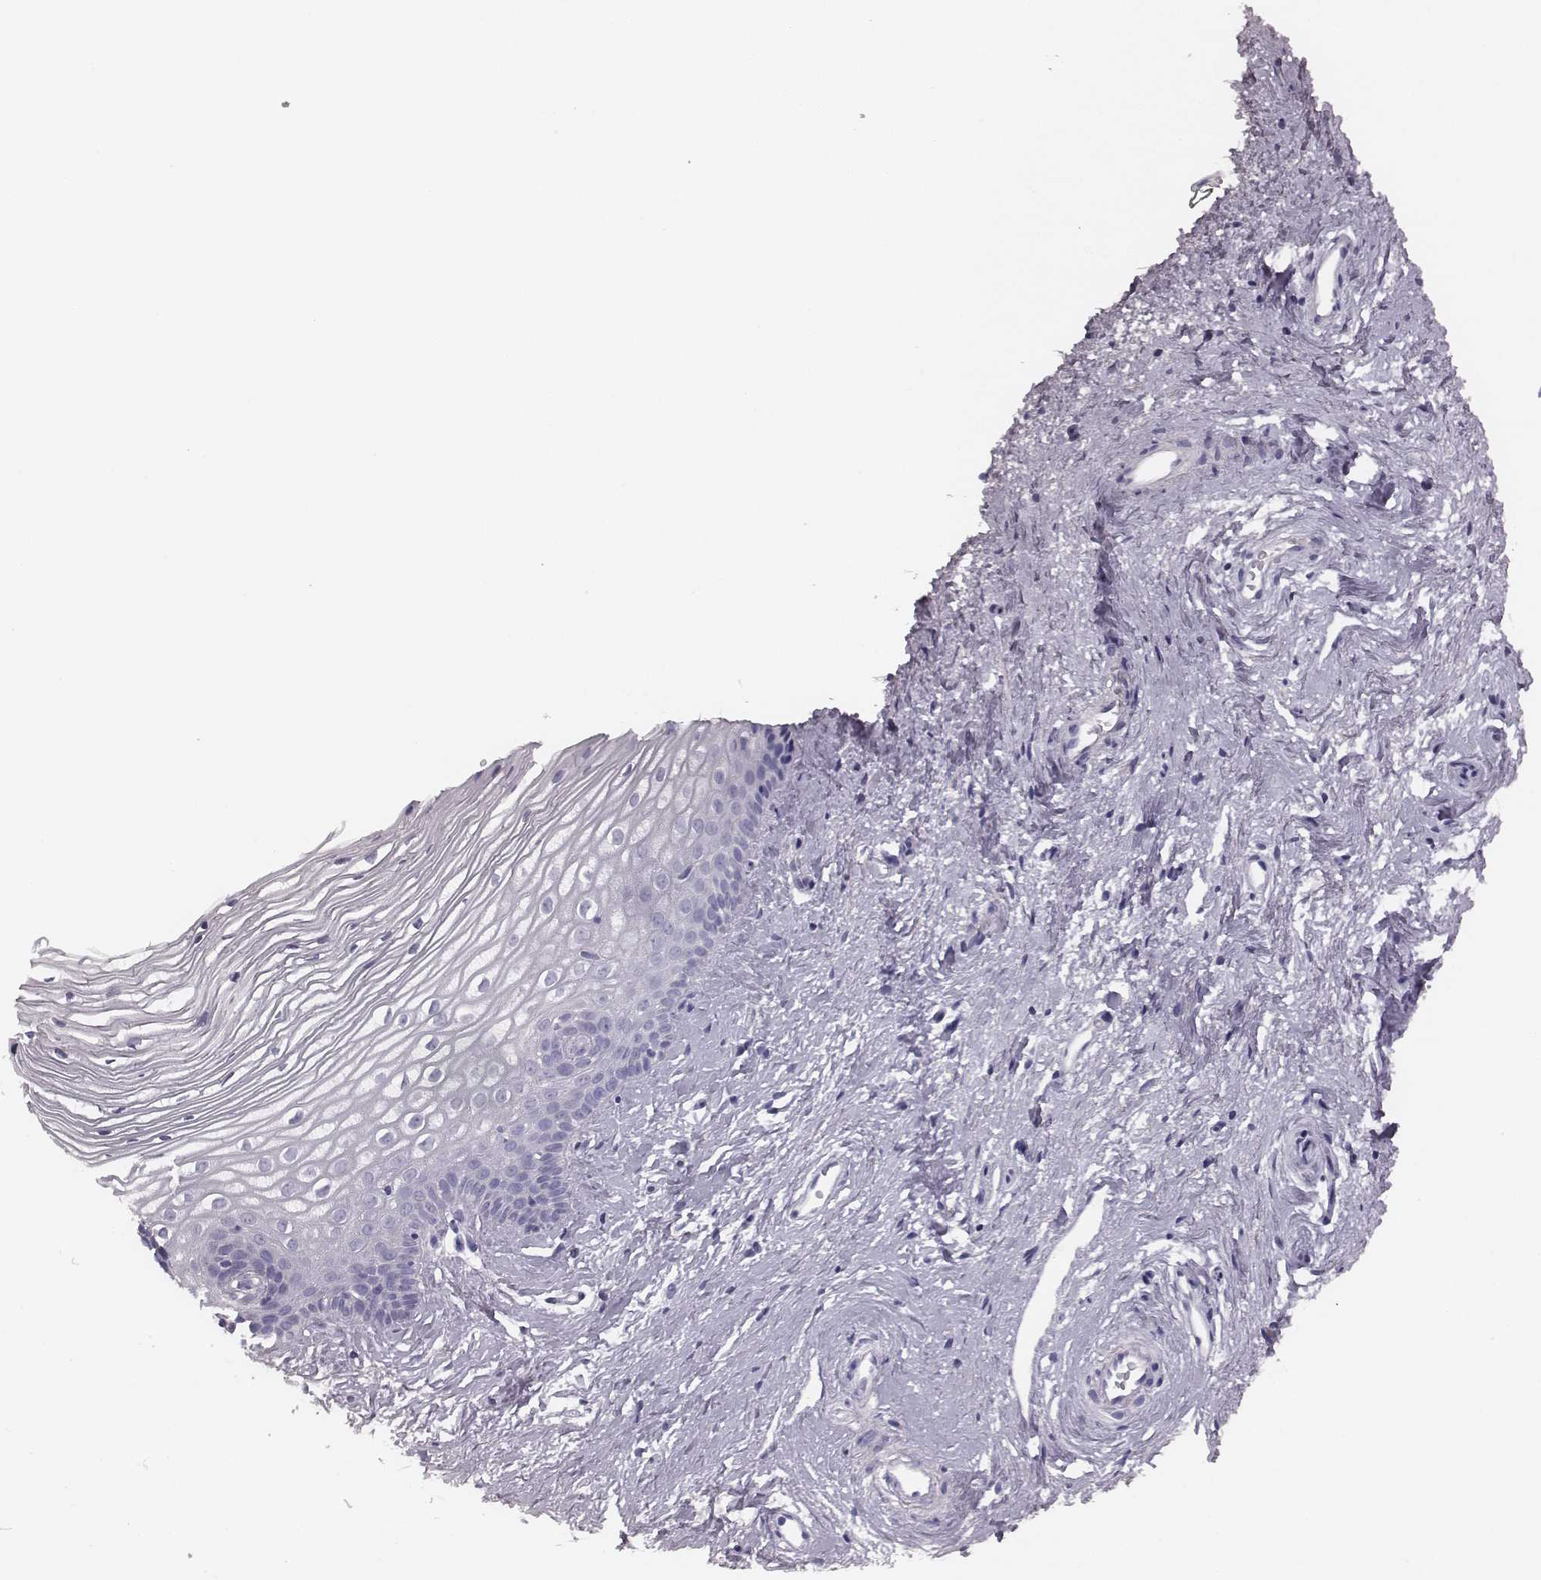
{"staining": {"intensity": "negative", "quantity": "none", "location": "none"}, "tissue": "cervix", "cell_type": "Glandular cells", "image_type": "normal", "snomed": [{"axis": "morphology", "description": "Normal tissue, NOS"}, {"axis": "topography", "description": "Cervix"}], "caption": "Micrograph shows no significant protein staining in glandular cells of normal cervix. (DAB immunohistochemistry visualized using brightfield microscopy, high magnification).", "gene": "CSH1", "patient": {"sex": "female", "age": 40}}